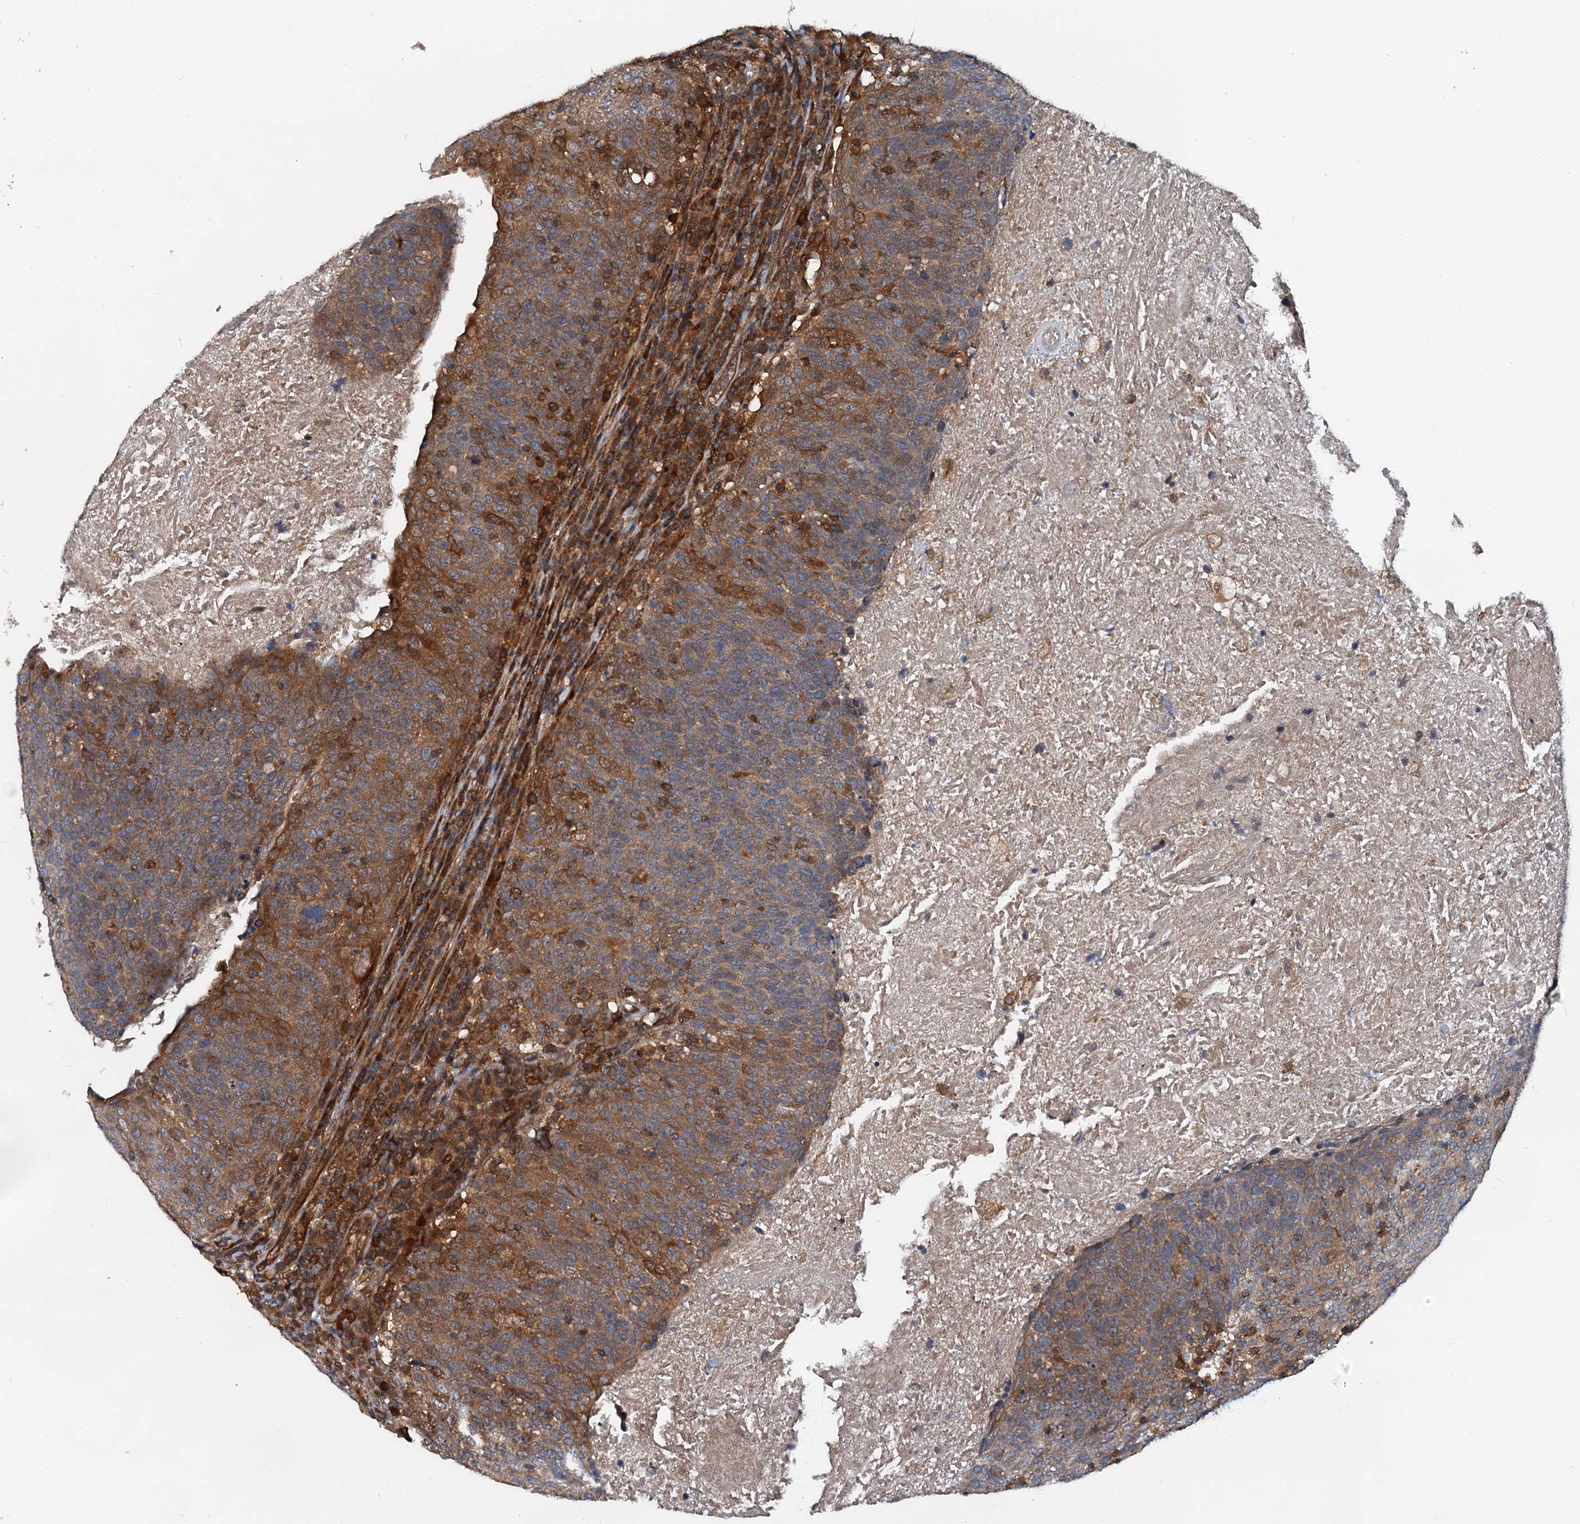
{"staining": {"intensity": "moderate", "quantity": ">75%", "location": "cytoplasmic/membranous,nuclear"}, "tissue": "head and neck cancer", "cell_type": "Tumor cells", "image_type": "cancer", "snomed": [{"axis": "morphology", "description": "Squamous cell carcinoma, NOS"}, {"axis": "morphology", "description": "Squamous cell carcinoma, metastatic, NOS"}, {"axis": "topography", "description": "Lymph node"}, {"axis": "topography", "description": "Head-Neck"}], "caption": "Head and neck metastatic squamous cell carcinoma stained for a protein demonstrates moderate cytoplasmic/membranous and nuclear positivity in tumor cells.", "gene": "AAGAB", "patient": {"sex": "male", "age": 62}}